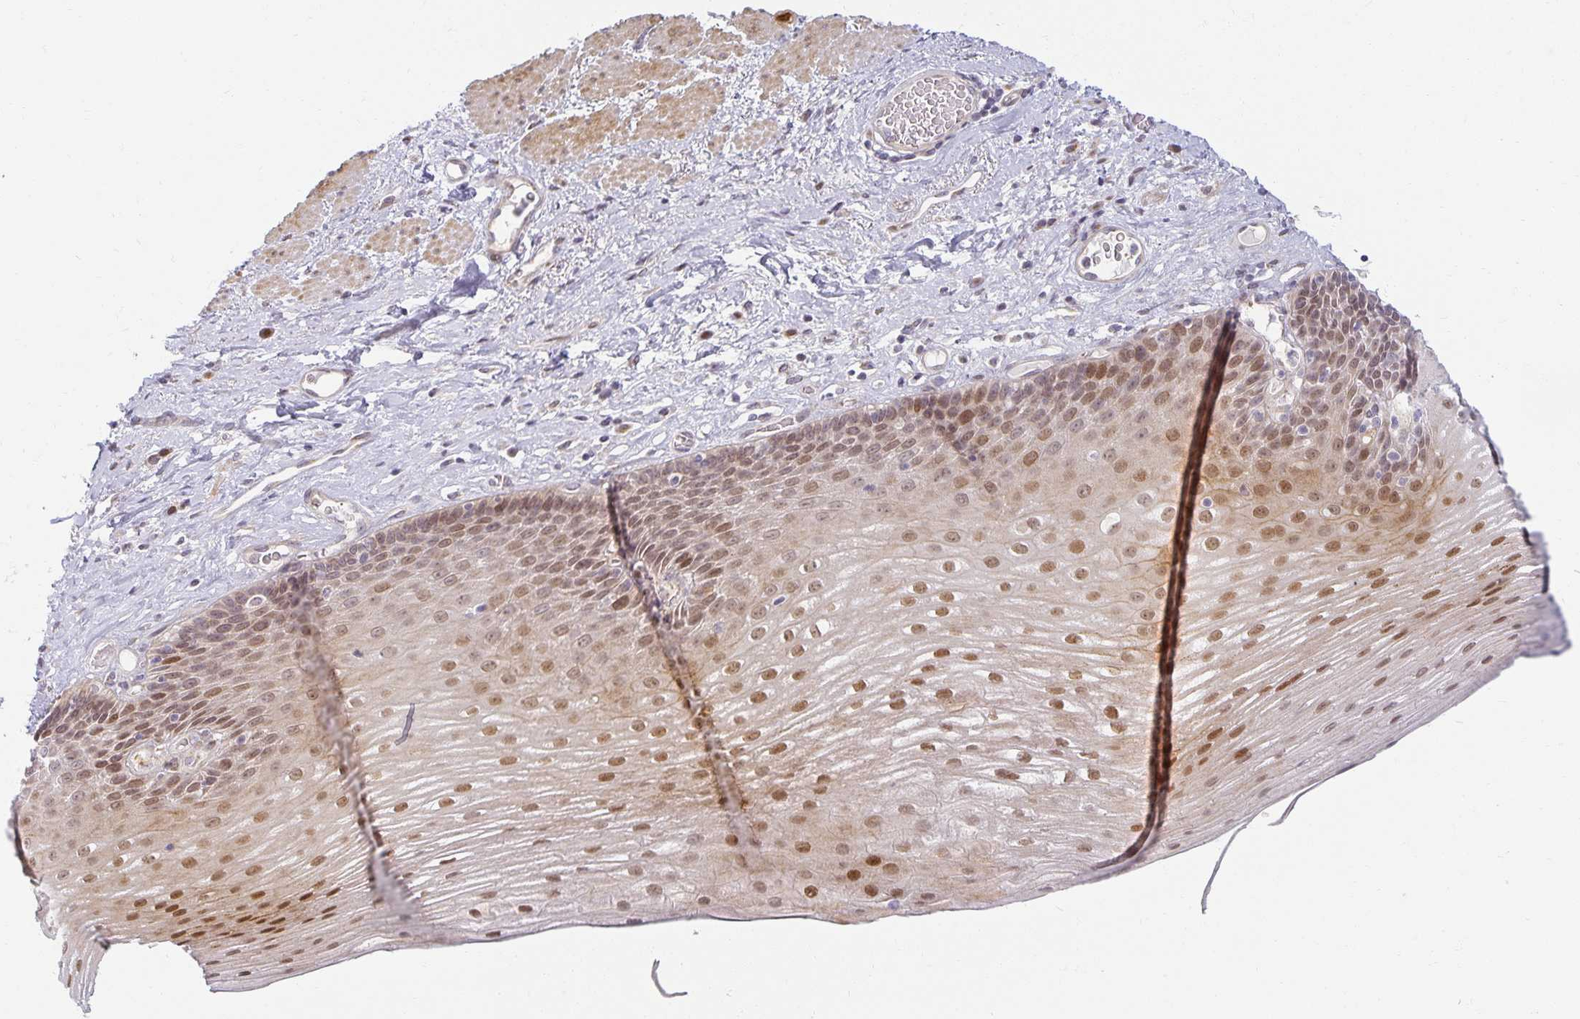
{"staining": {"intensity": "moderate", "quantity": ">75%", "location": "cytoplasmic/membranous,nuclear"}, "tissue": "esophagus", "cell_type": "Squamous epithelial cells", "image_type": "normal", "snomed": [{"axis": "morphology", "description": "Normal tissue, NOS"}, {"axis": "topography", "description": "Esophagus"}], "caption": "Immunohistochemistry (IHC) photomicrograph of normal human esophagus stained for a protein (brown), which reveals medium levels of moderate cytoplasmic/membranous,nuclear staining in about >75% of squamous epithelial cells.", "gene": "EHF", "patient": {"sex": "male", "age": 62}}